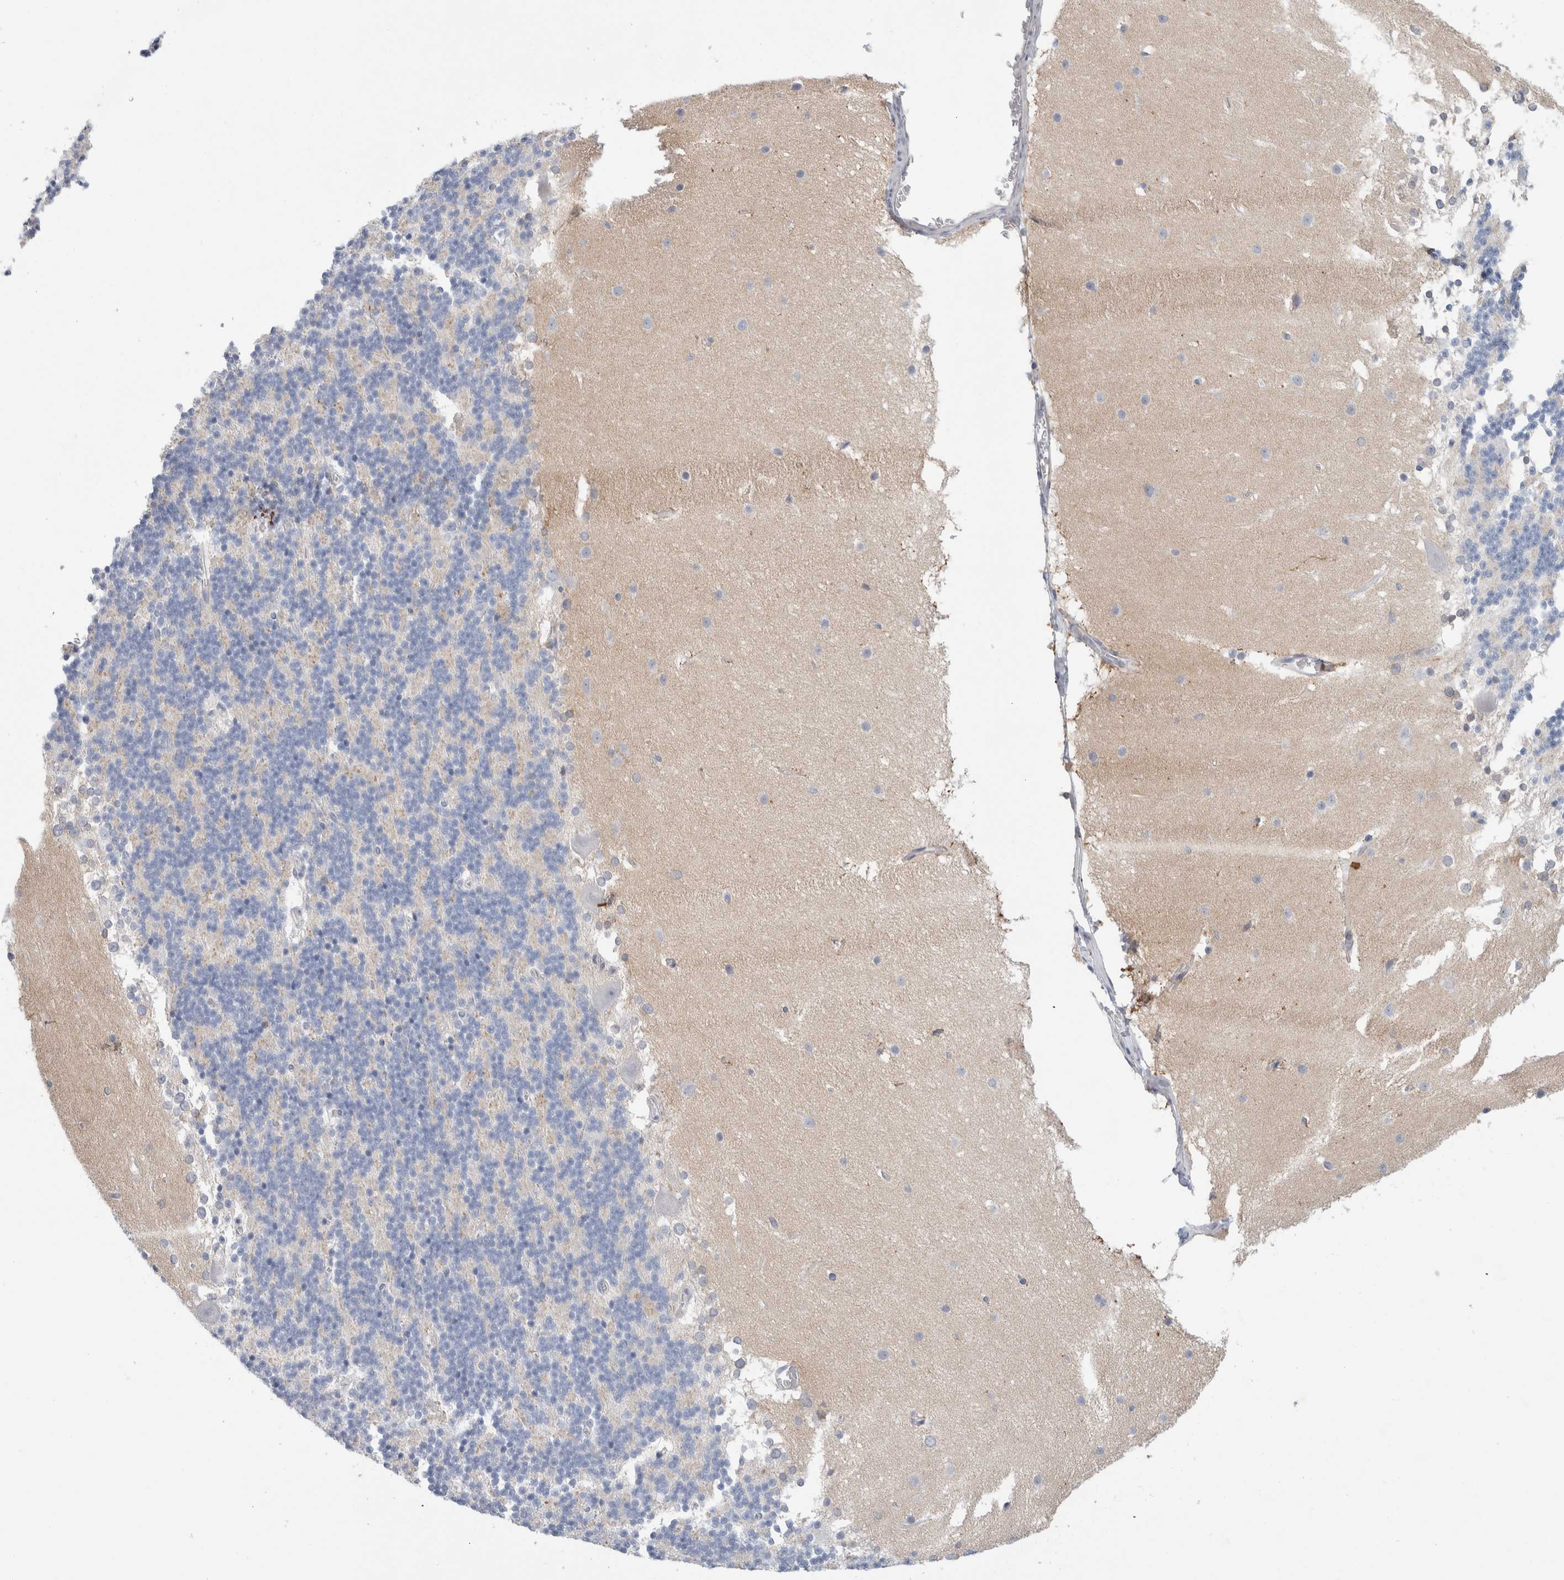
{"staining": {"intensity": "negative", "quantity": "none", "location": "none"}, "tissue": "cerebellum", "cell_type": "Cells in granular layer", "image_type": "normal", "snomed": [{"axis": "morphology", "description": "Normal tissue, NOS"}, {"axis": "topography", "description": "Cerebellum"}], "caption": "This is an immunohistochemistry micrograph of unremarkable human cerebellum. There is no expression in cells in granular layer.", "gene": "CD55", "patient": {"sex": "female", "age": 19}}